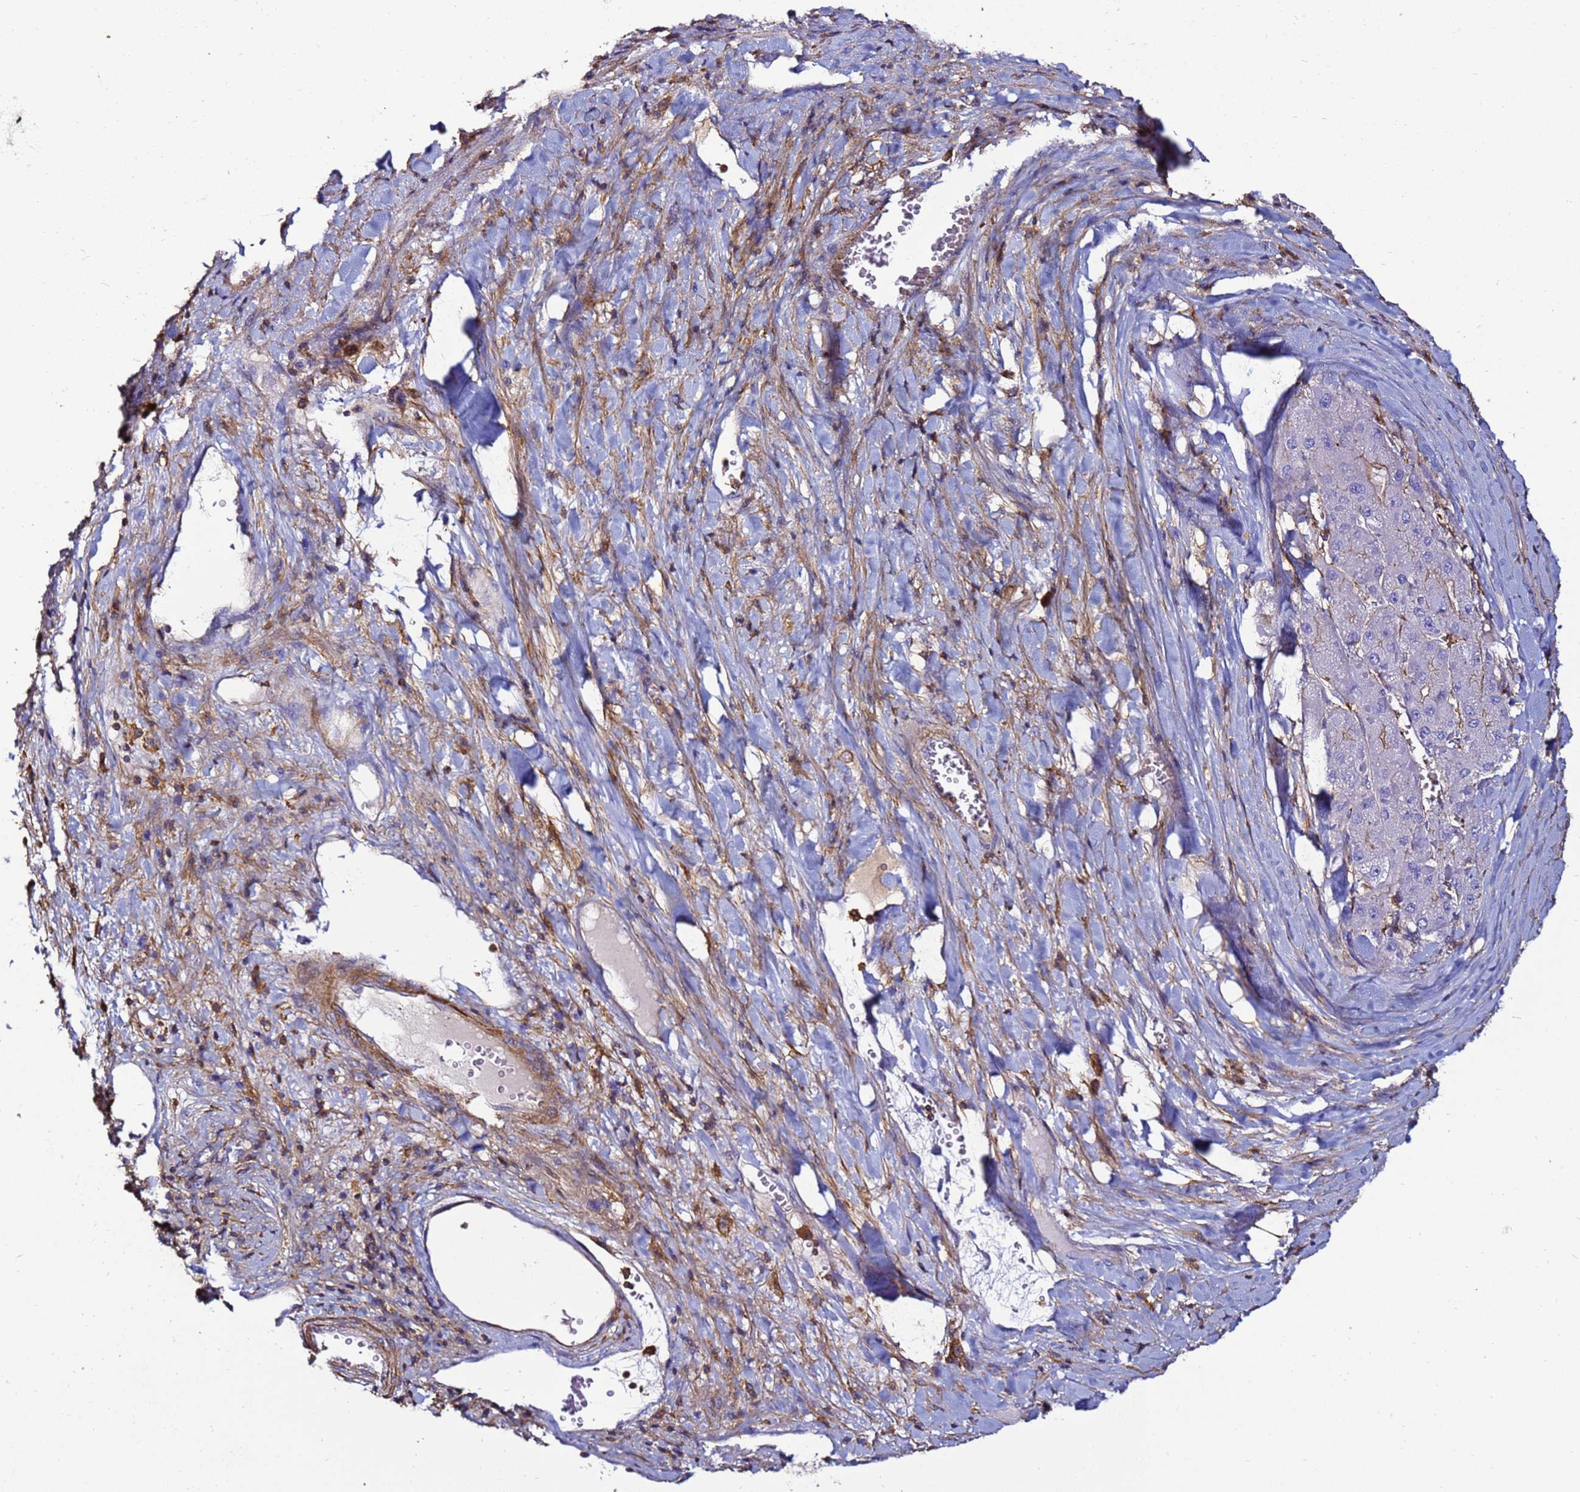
{"staining": {"intensity": "negative", "quantity": "none", "location": "none"}, "tissue": "liver cancer", "cell_type": "Tumor cells", "image_type": "cancer", "snomed": [{"axis": "morphology", "description": "Carcinoma, Hepatocellular, NOS"}, {"axis": "topography", "description": "Liver"}], "caption": "Tumor cells show no significant positivity in liver hepatocellular carcinoma.", "gene": "ACTB", "patient": {"sex": "female", "age": 73}}